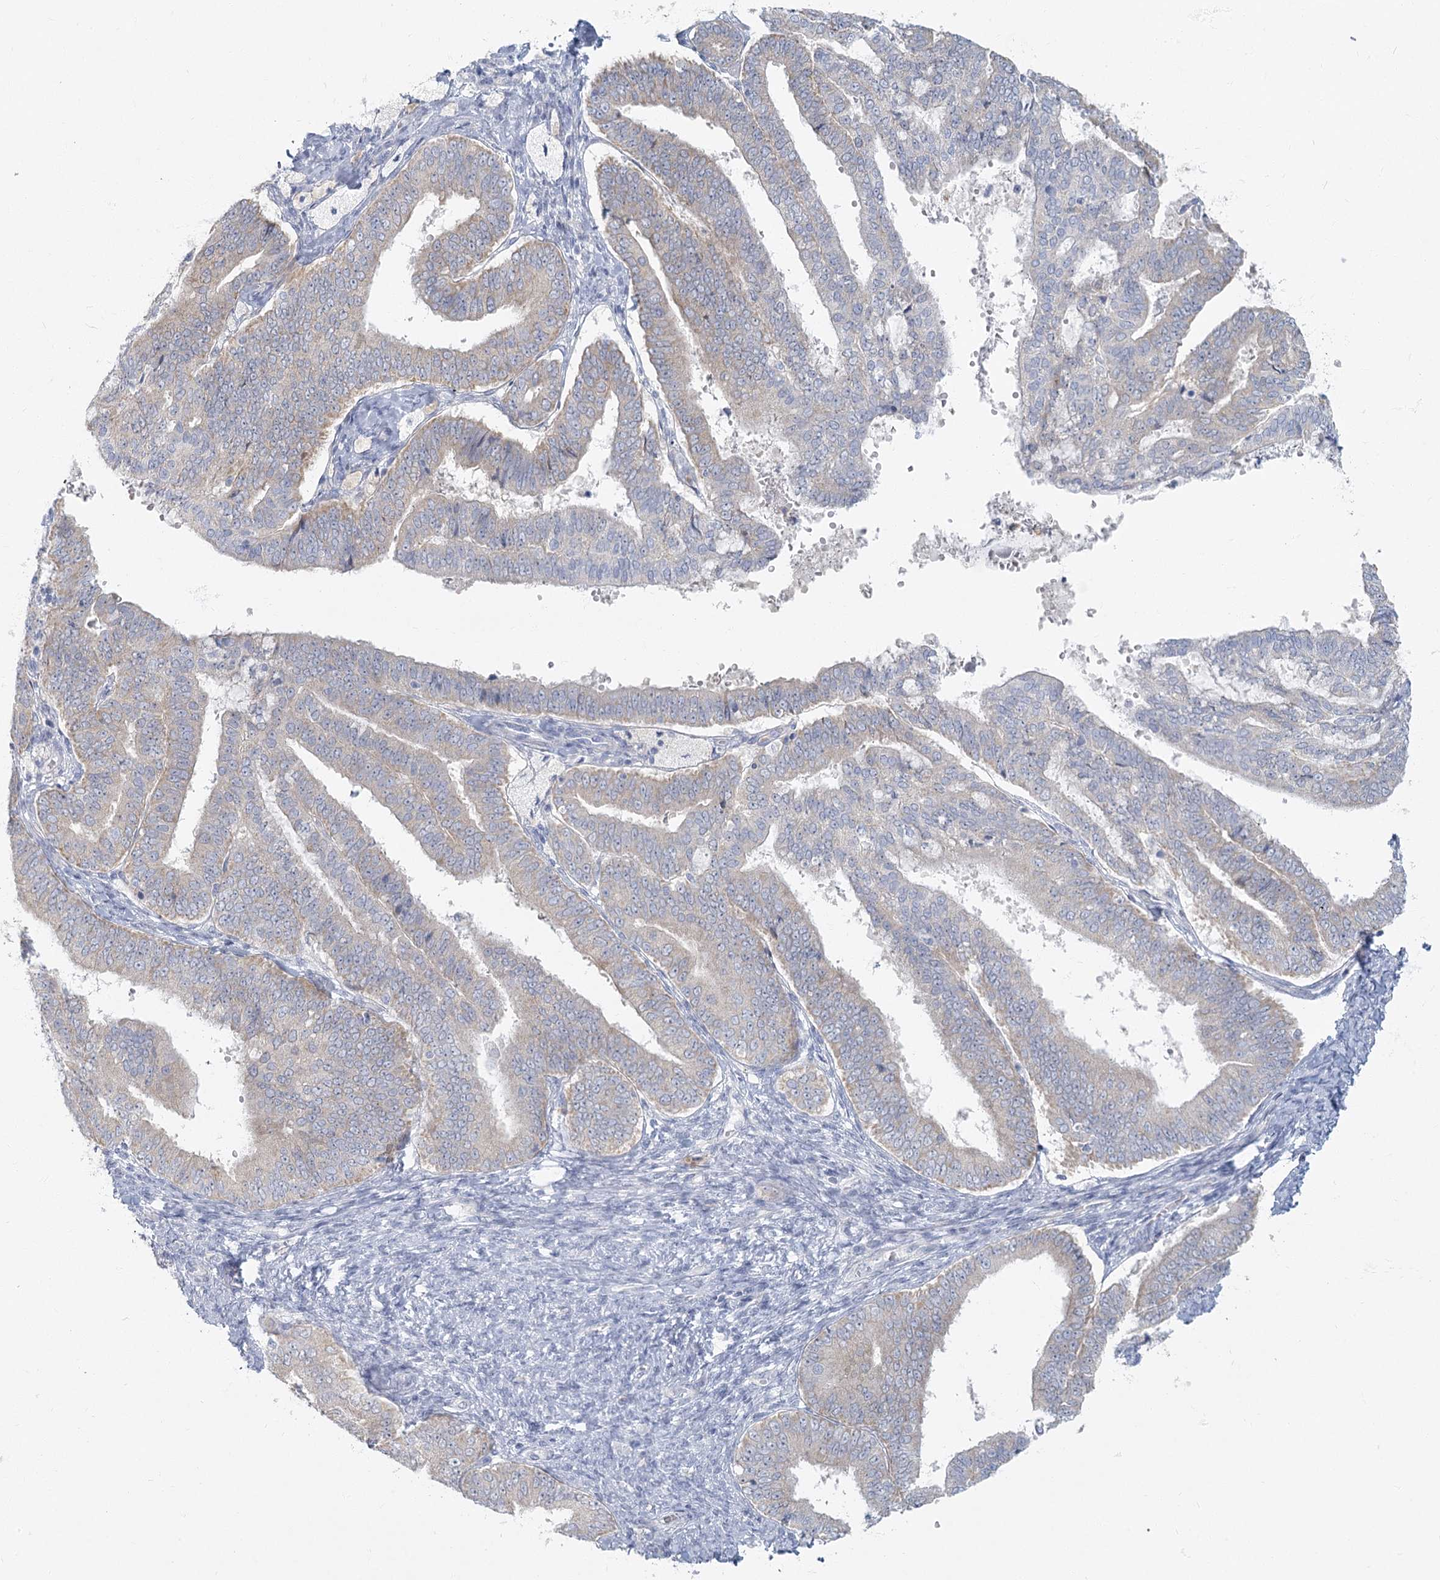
{"staining": {"intensity": "negative", "quantity": "none", "location": "none"}, "tissue": "endometrial cancer", "cell_type": "Tumor cells", "image_type": "cancer", "snomed": [{"axis": "morphology", "description": "Adenocarcinoma, NOS"}, {"axis": "topography", "description": "Endometrium"}], "caption": "Micrograph shows no protein expression in tumor cells of endometrial cancer tissue.", "gene": "FAM110C", "patient": {"sex": "female", "age": 63}}